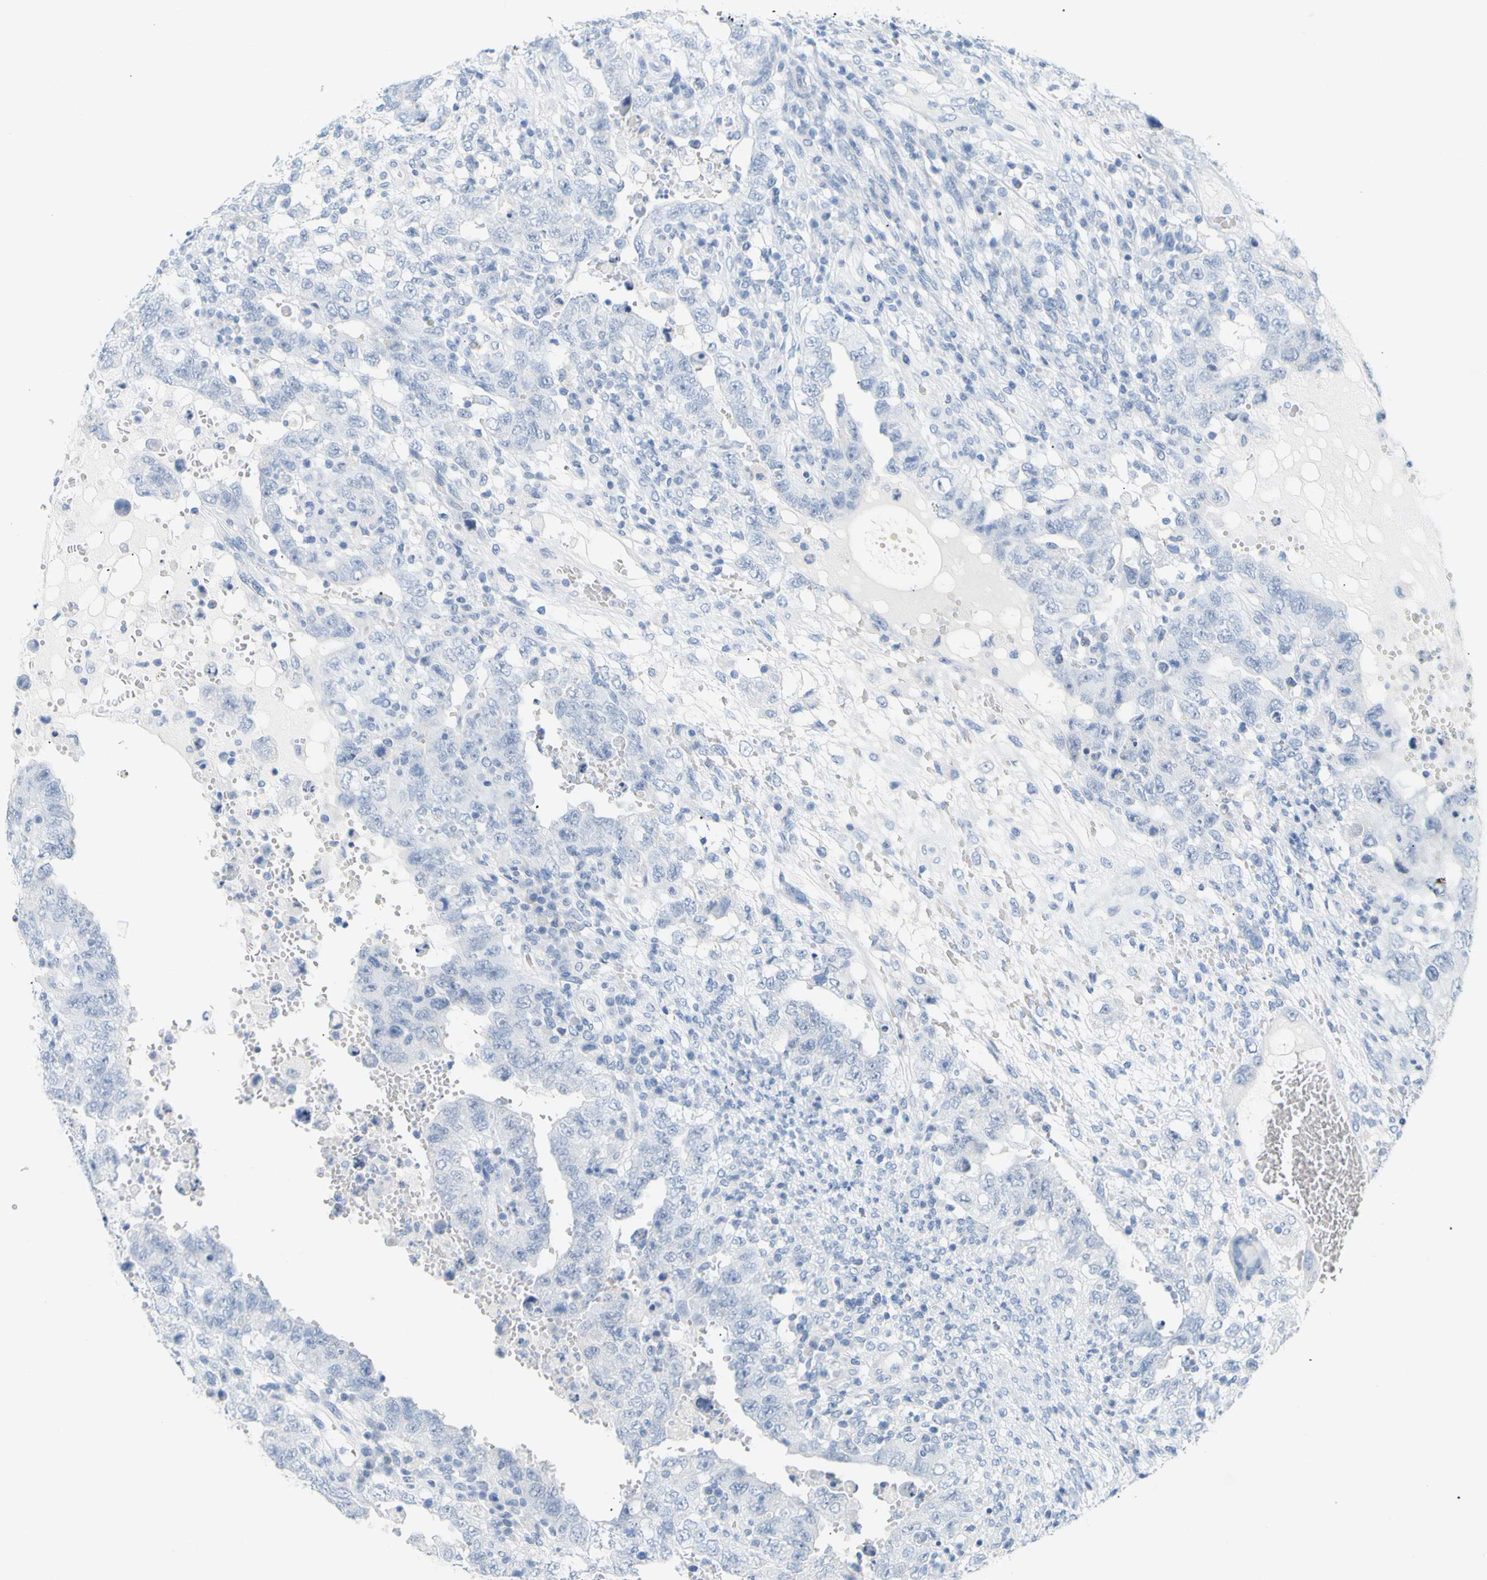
{"staining": {"intensity": "negative", "quantity": "none", "location": "none"}, "tissue": "testis cancer", "cell_type": "Tumor cells", "image_type": "cancer", "snomed": [{"axis": "morphology", "description": "Carcinoma, Embryonal, NOS"}, {"axis": "topography", "description": "Testis"}], "caption": "Tumor cells show no significant protein expression in testis embryonal carcinoma.", "gene": "OPN1SW", "patient": {"sex": "male", "age": 26}}